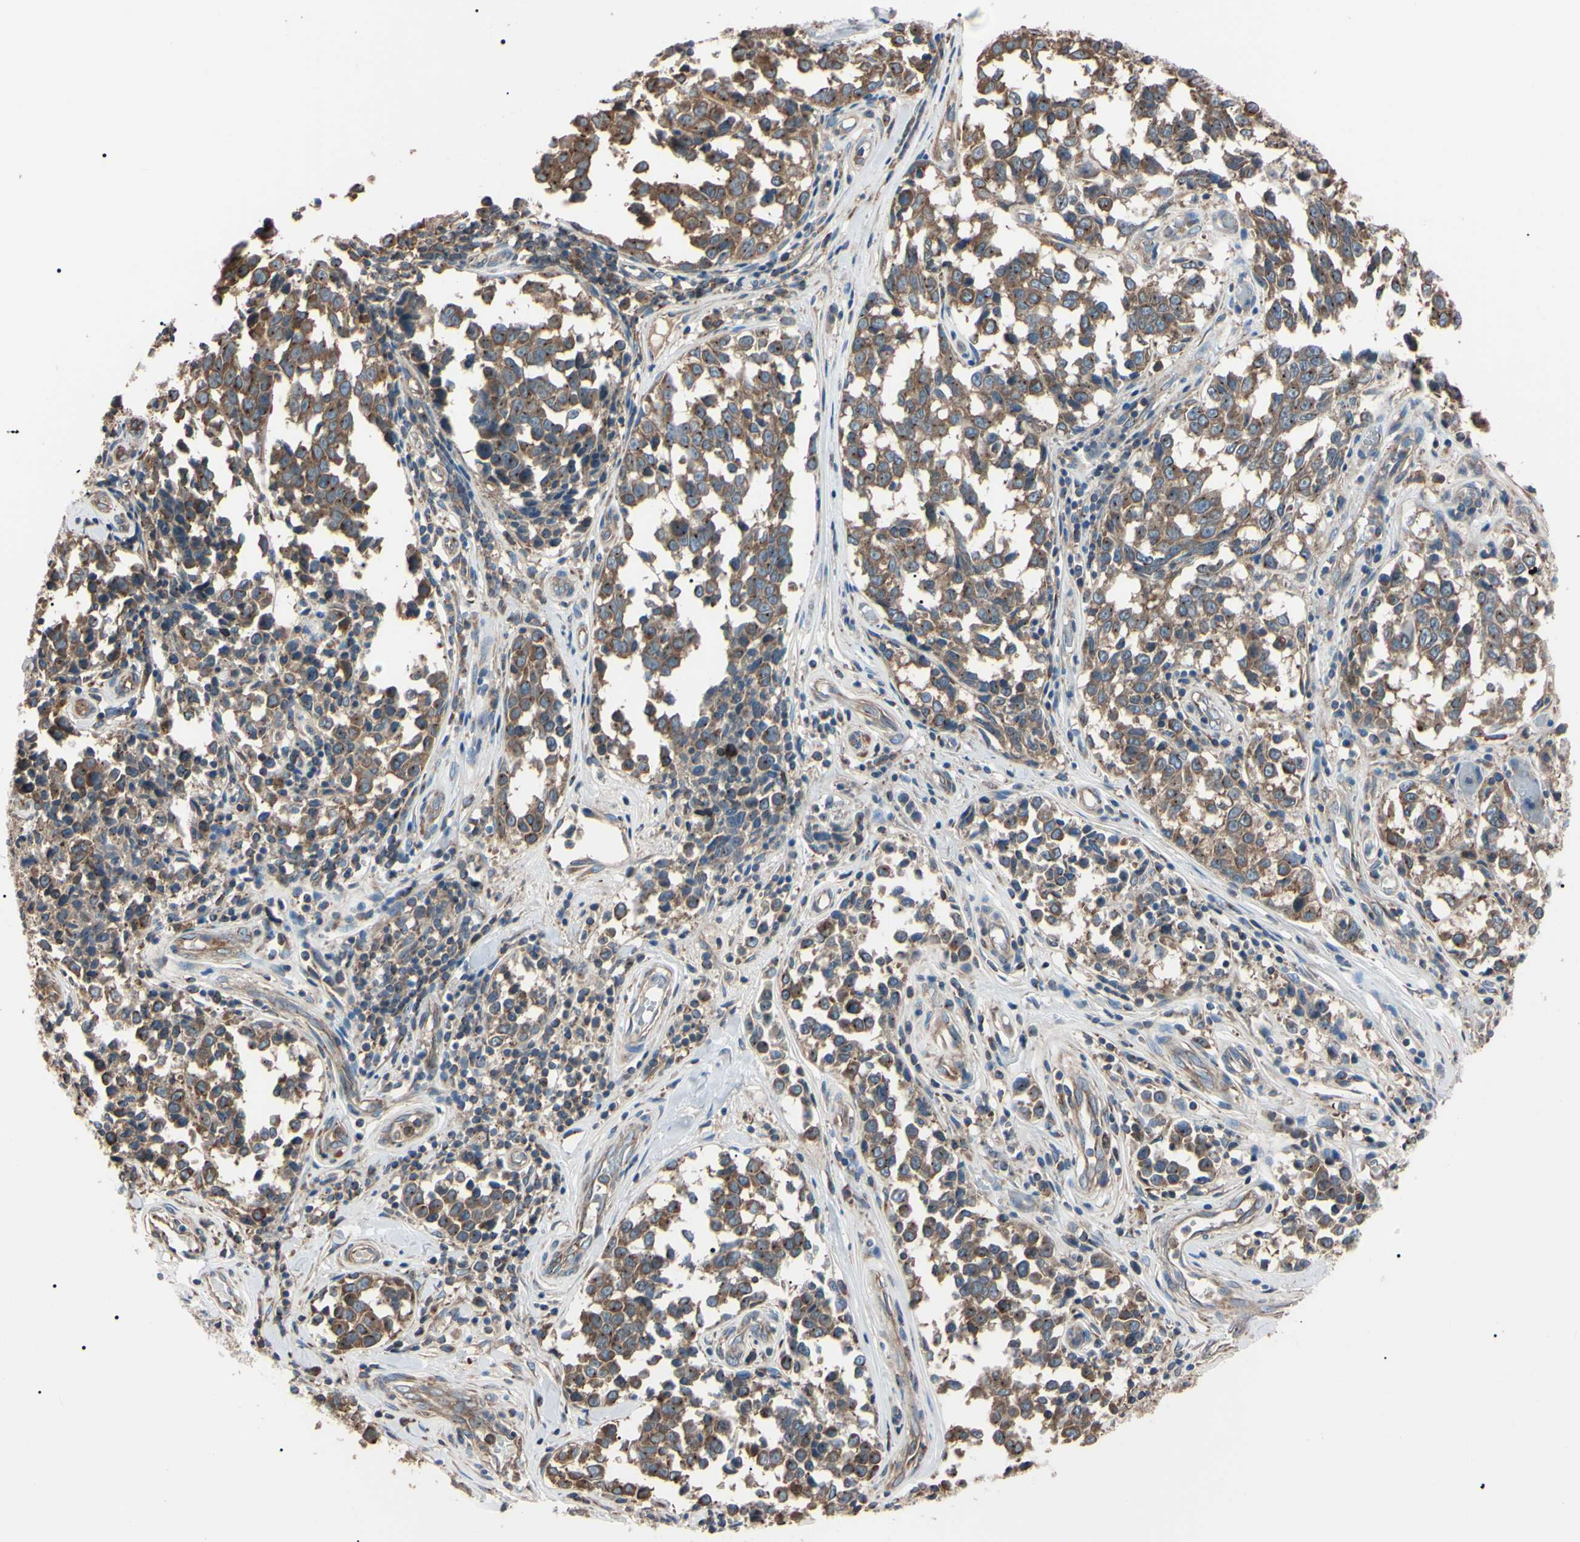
{"staining": {"intensity": "moderate", "quantity": ">75%", "location": "cytoplasmic/membranous"}, "tissue": "melanoma", "cell_type": "Tumor cells", "image_type": "cancer", "snomed": [{"axis": "morphology", "description": "Malignant melanoma, NOS"}, {"axis": "topography", "description": "Skin"}], "caption": "A medium amount of moderate cytoplasmic/membranous staining is present in about >75% of tumor cells in malignant melanoma tissue. The staining is performed using DAB (3,3'-diaminobenzidine) brown chromogen to label protein expression. The nuclei are counter-stained blue using hematoxylin.", "gene": "PRKACA", "patient": {"sex": "female", "age": 64}}